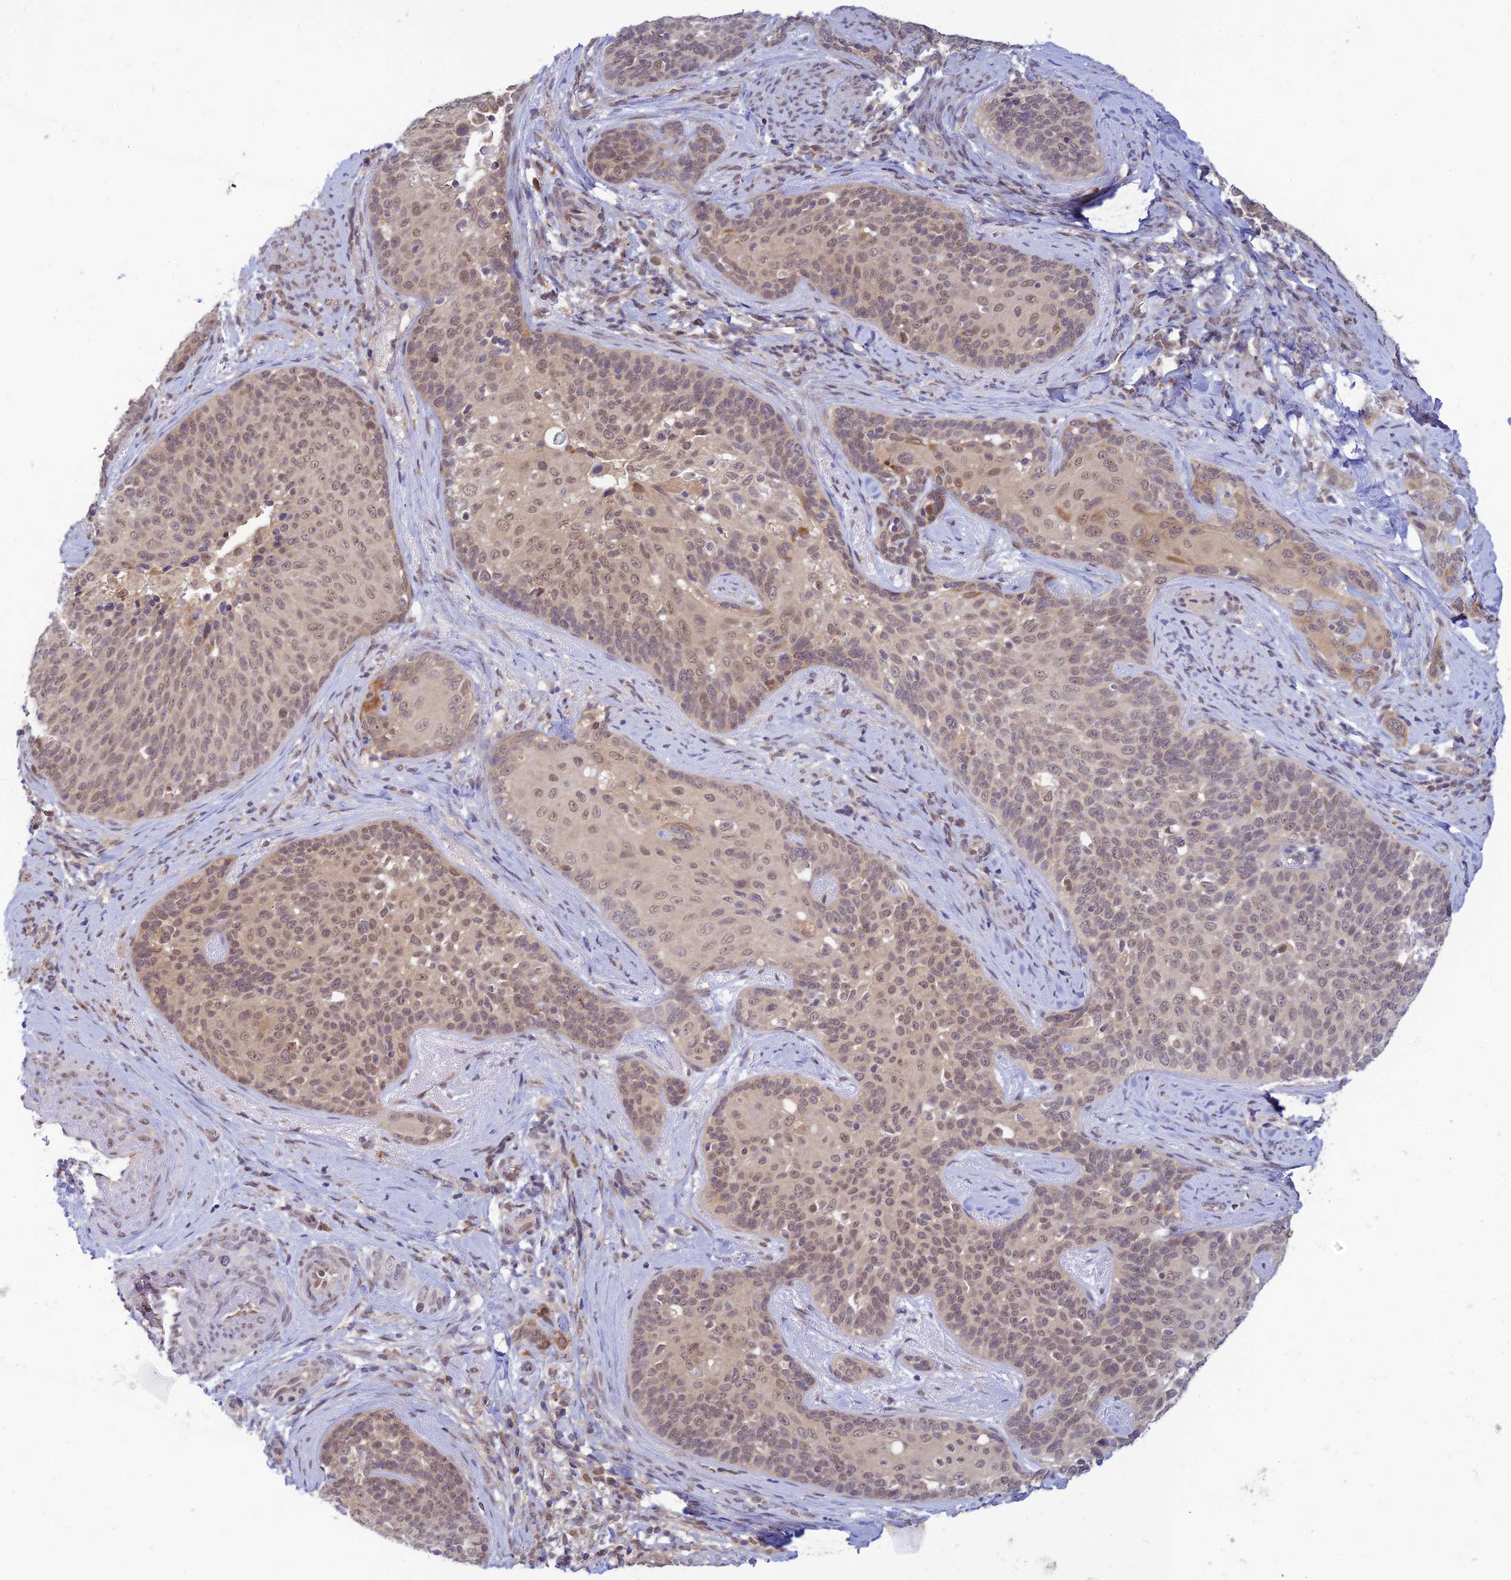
{"staining": {"intensity": "moderate", "quantity": "25%-75%", "location": "nuclear"}, "tissue": "cervical cancer", "cell_type": "Tumor cells", "image_type": "cancer", "snomed": [{"axis": "morphology", "description": "Squamous cell carcinoma, NOS"}, {"axis": "topography", "description": "Cervix"}], "caption": "Immunohistochemical staining of human cervical cancer shows medium levels of moderate nuclear protein expression in about 25%-75% of tumor cells. (Stains: DAB (3,3'-diaminobenzidine) in brown, nuclei in blue, Microscopy: brightfield microscopy at high magnification).", "gene": "SKIC8", "patient": {"sex": "female", "age": 50}}